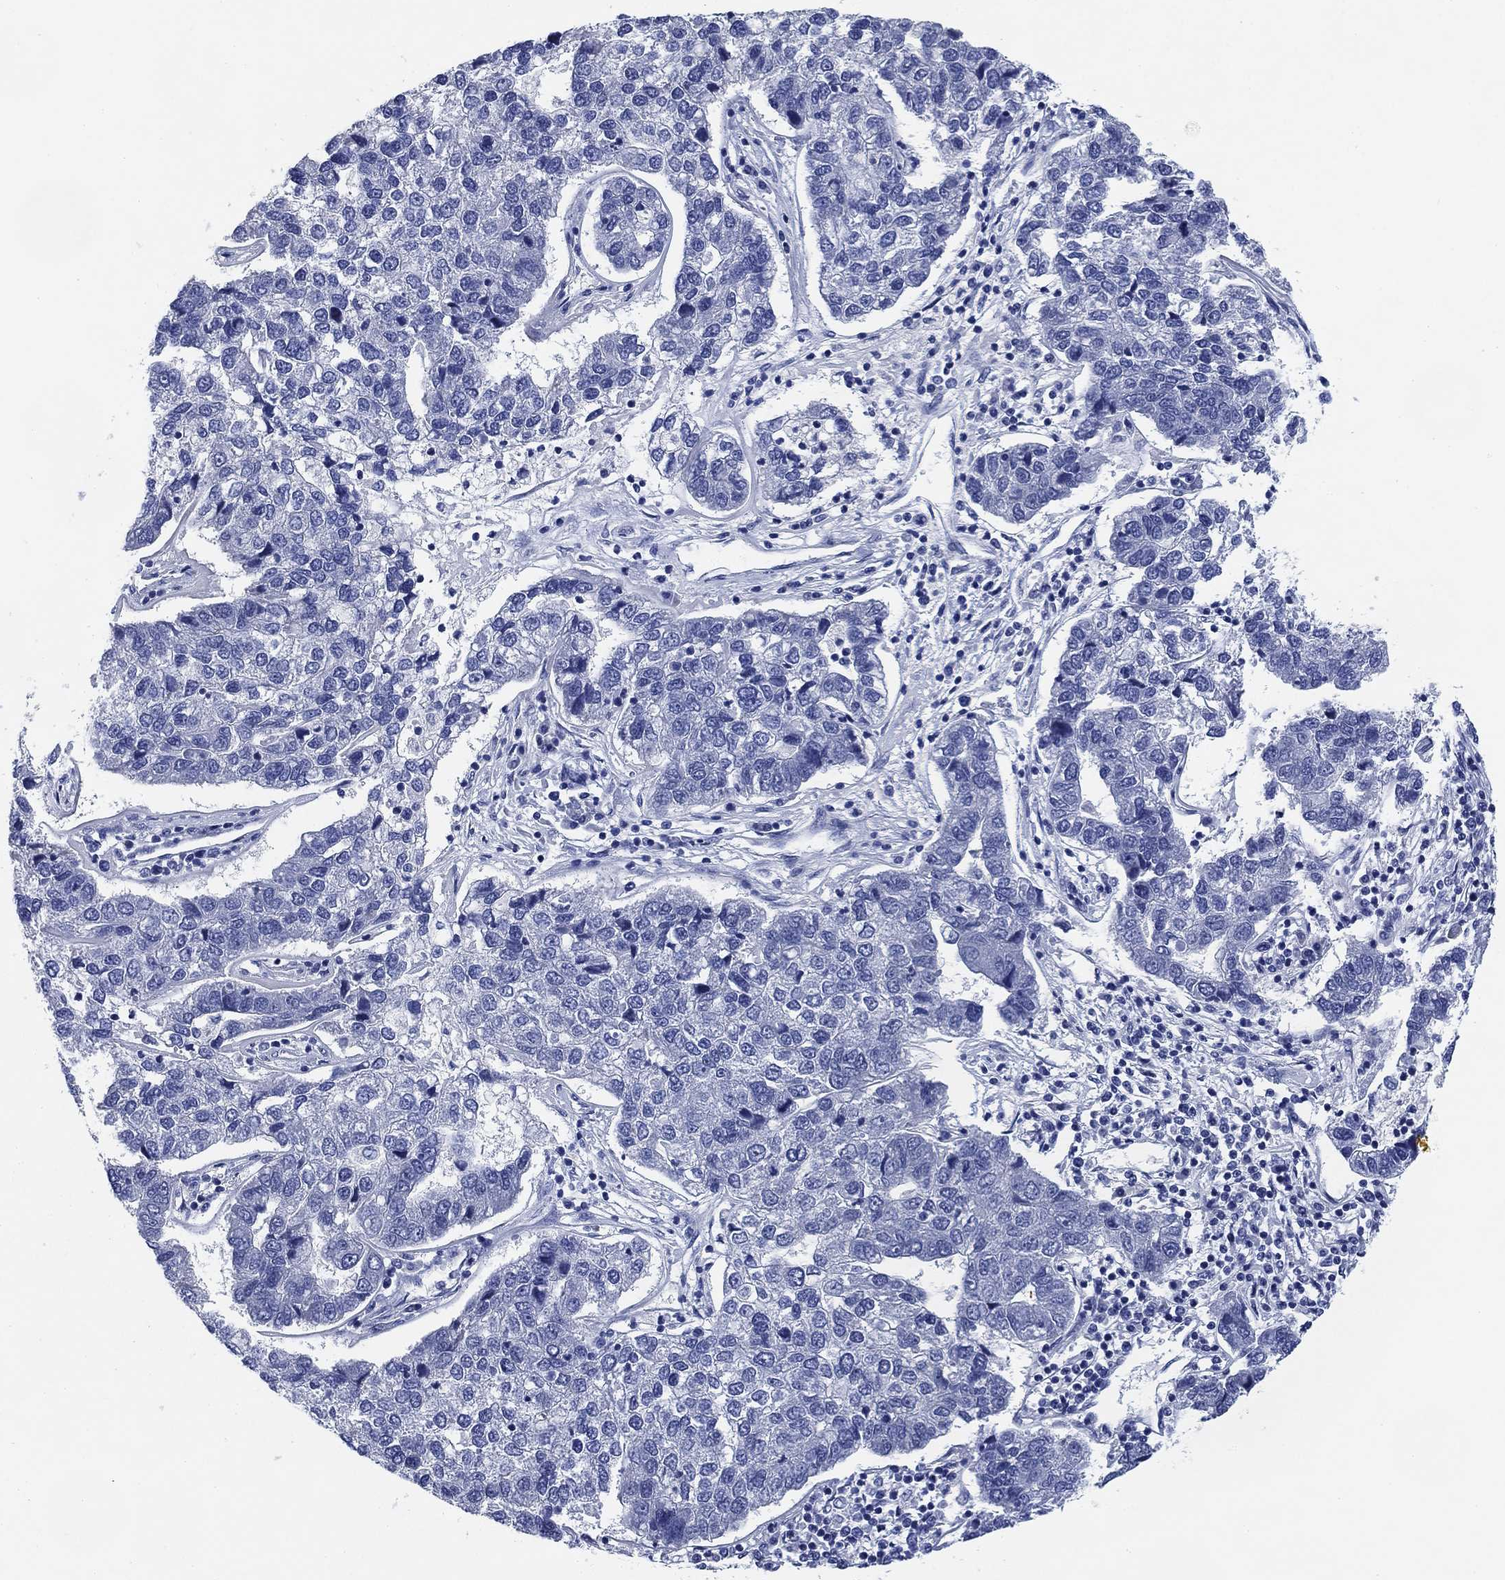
{"staining": {"intensity": "negative", "quantity": "none", "location": "none"}, "tissue": "pancreatic cancer", "cell_type": "Tumor cells", "image_type": "cancer", "snomed": [{"axis": "morphology", "description": "Adenocarcinoma, NOS"}, {"axis": "topography", "description": "Pancreas"}], "caption": "Tumor cells show no significant expression in adenocarcinoma (pancreatic).", "gene": "DAZL", "patient": {"sex": "female", "age": 61}}